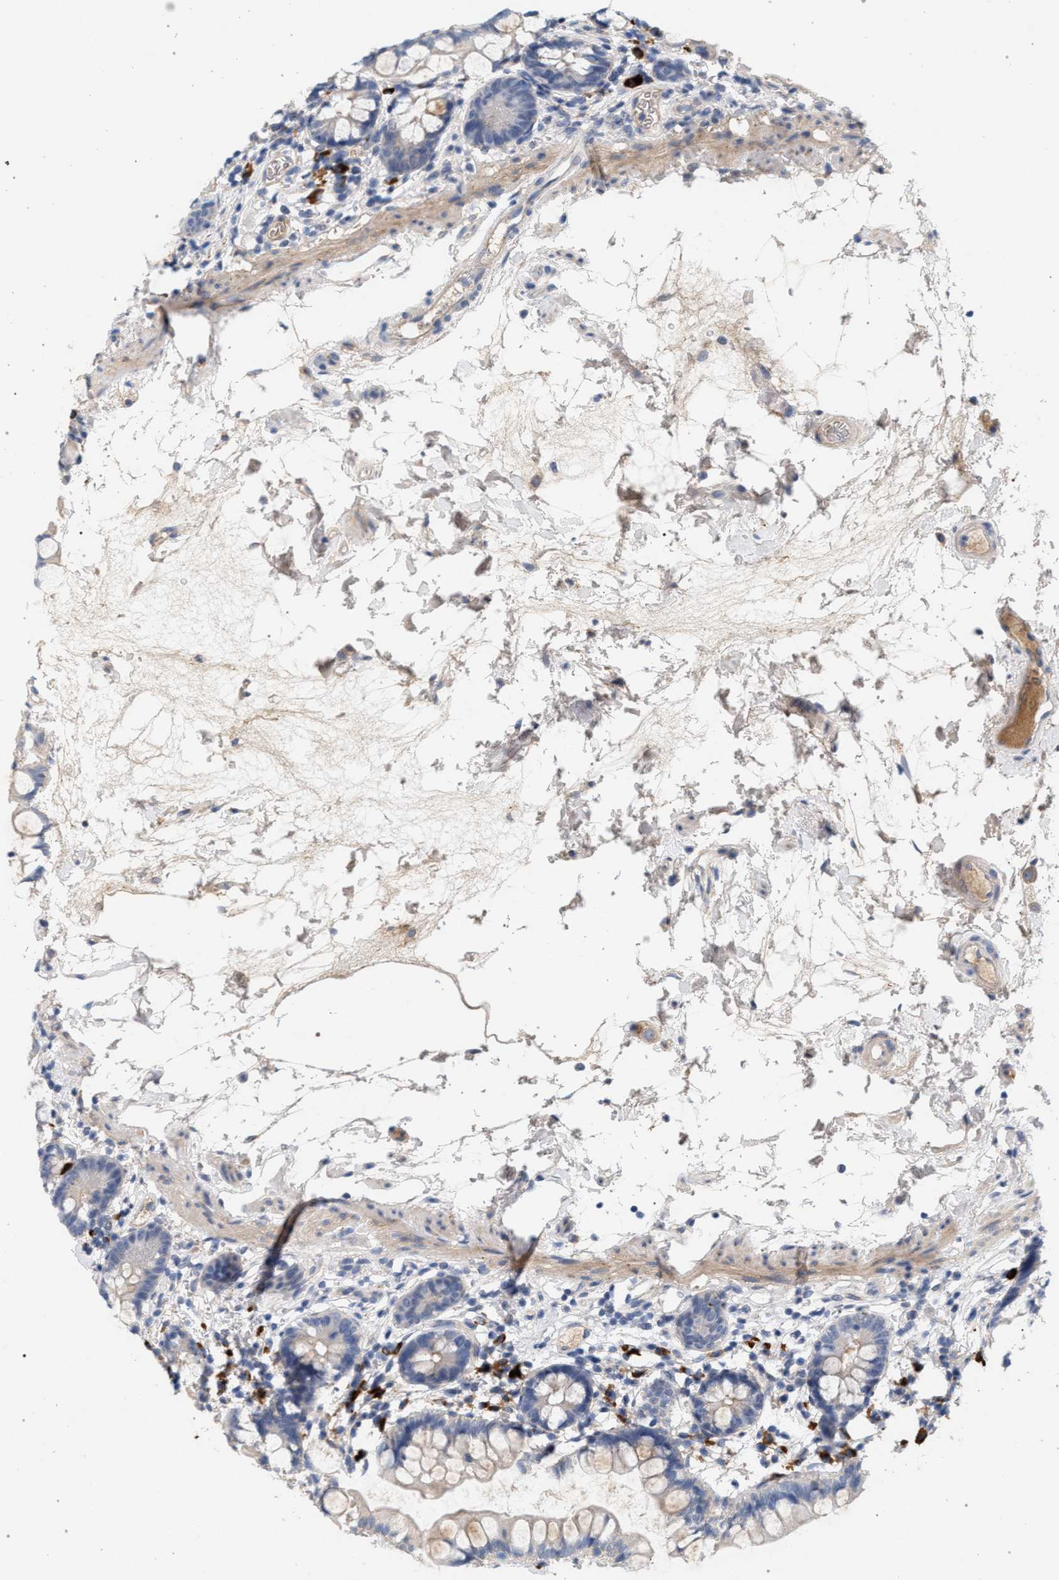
{"staining": {"intensity": "weak", "quantity": "25%-75%", "location": "cytoplasmic/membranous"}, "tissue": "small intestine", "cell_type": "Glandular cells", "image_type": "normal", "snomed": [{"axis": "morphology", "description": "Normal tissue, NOS"}, {"axis": "topography", "description": "Small intestine"}], "caption": "The image displays immunohistochemical staining of benign small intestine. There is weak cytoplasmic/membranous expression is seen in about 25%-75% of glandular cells. (DAB = brown stain, brightfield microscopy at high magnification).", "gene": "MAMDC2", "patient": {"sex": "female", "age": 84}}